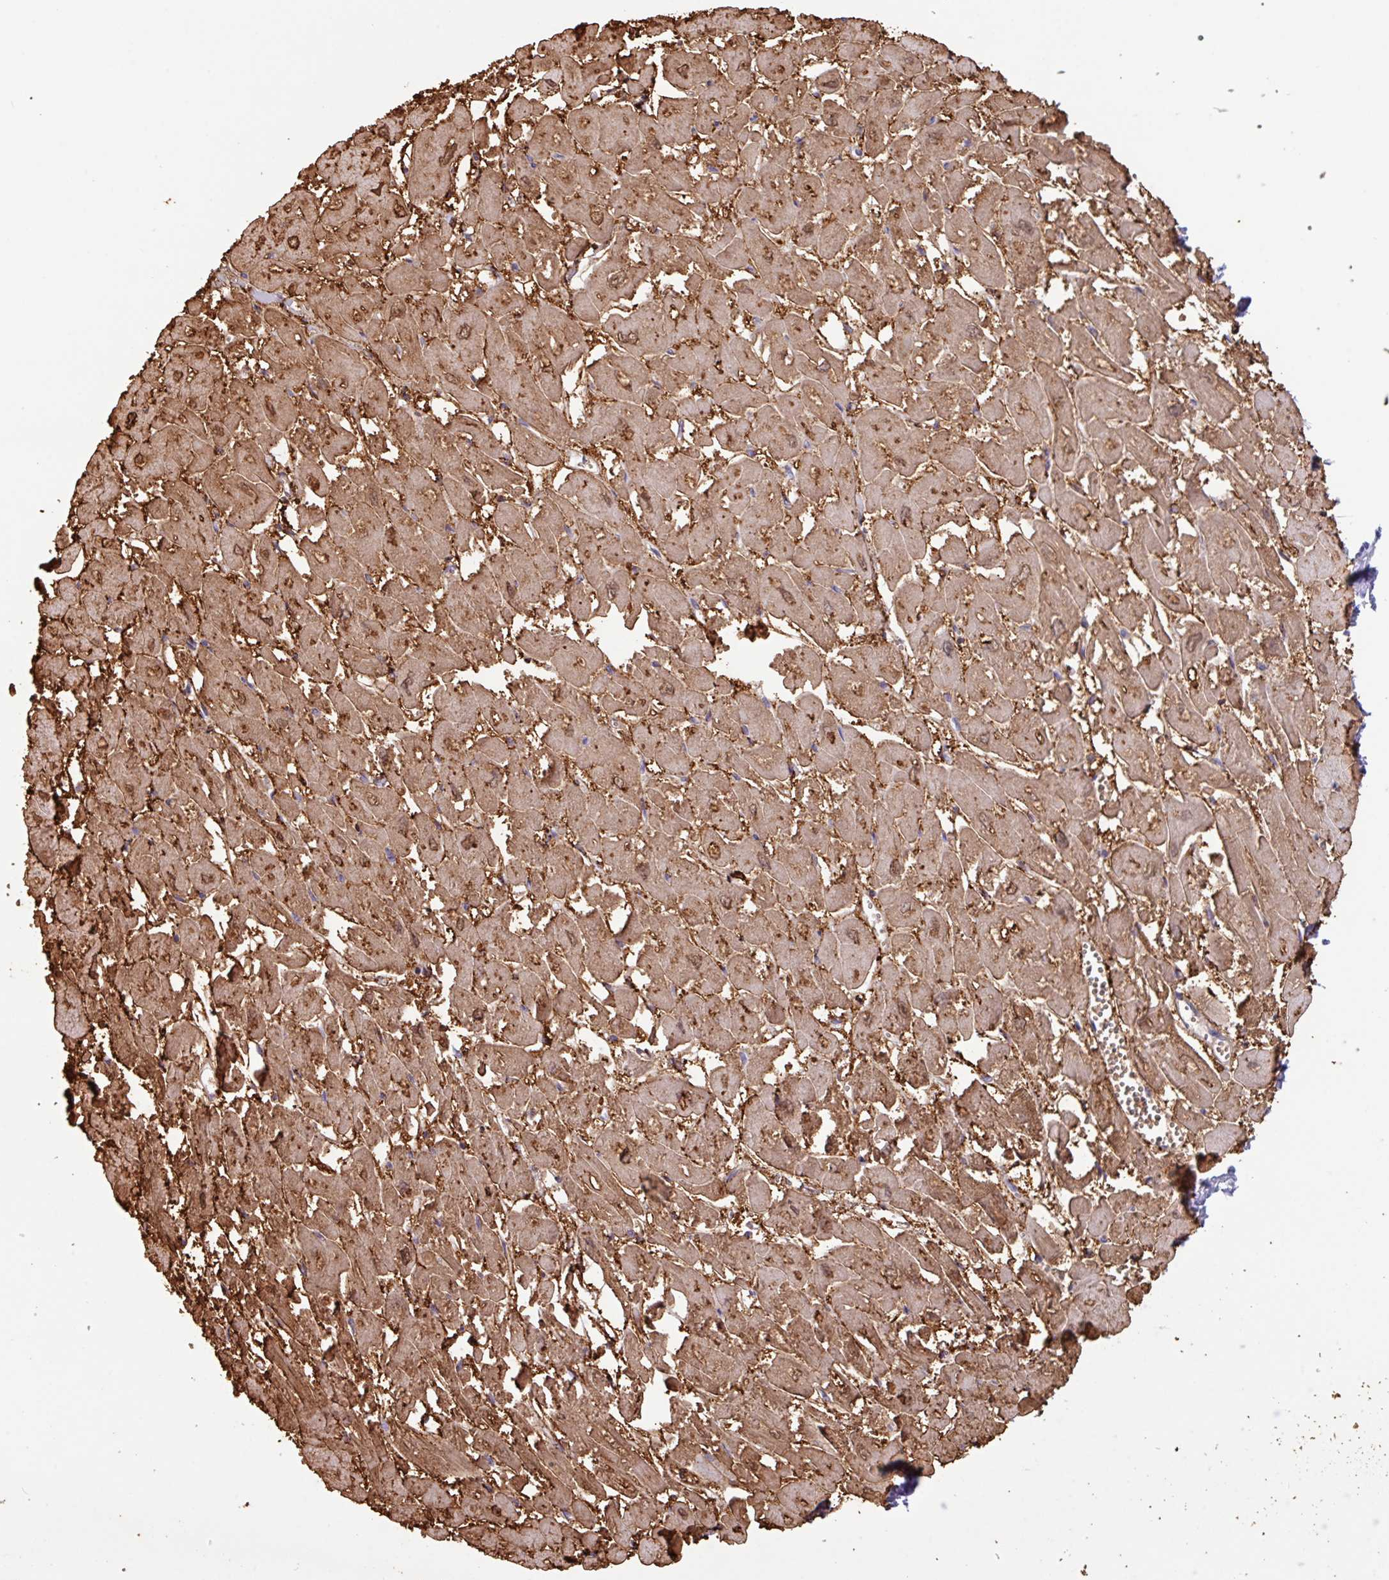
{"staining": {"intensity": "strong", "quantity": ">75%", "location": "cytoplasmic/membranous,nuclear"}, "tissue": "heart muscle", "cell_type": "Cardiomyocytes", "image_type": "normal", "snomed": [{"axis": "morphology", "description": "Normal tissue, NOS"}, {"axis": "topography", "description": "Heart"}], "caption": "DAB (3,3'-diaminobenzidine) immunohistochemical staining of normal human heart muscle exhibits strong cytoplasmic/membranous,nuclear protein expression in about >75% of cardiomyocytes. Using DAB (brown) and hematoxylin (blue) stains, captured at high magnification using brightfield microscopy.", "gene": "ZNF524", "patient": {"sex": "male", "age": 54}}